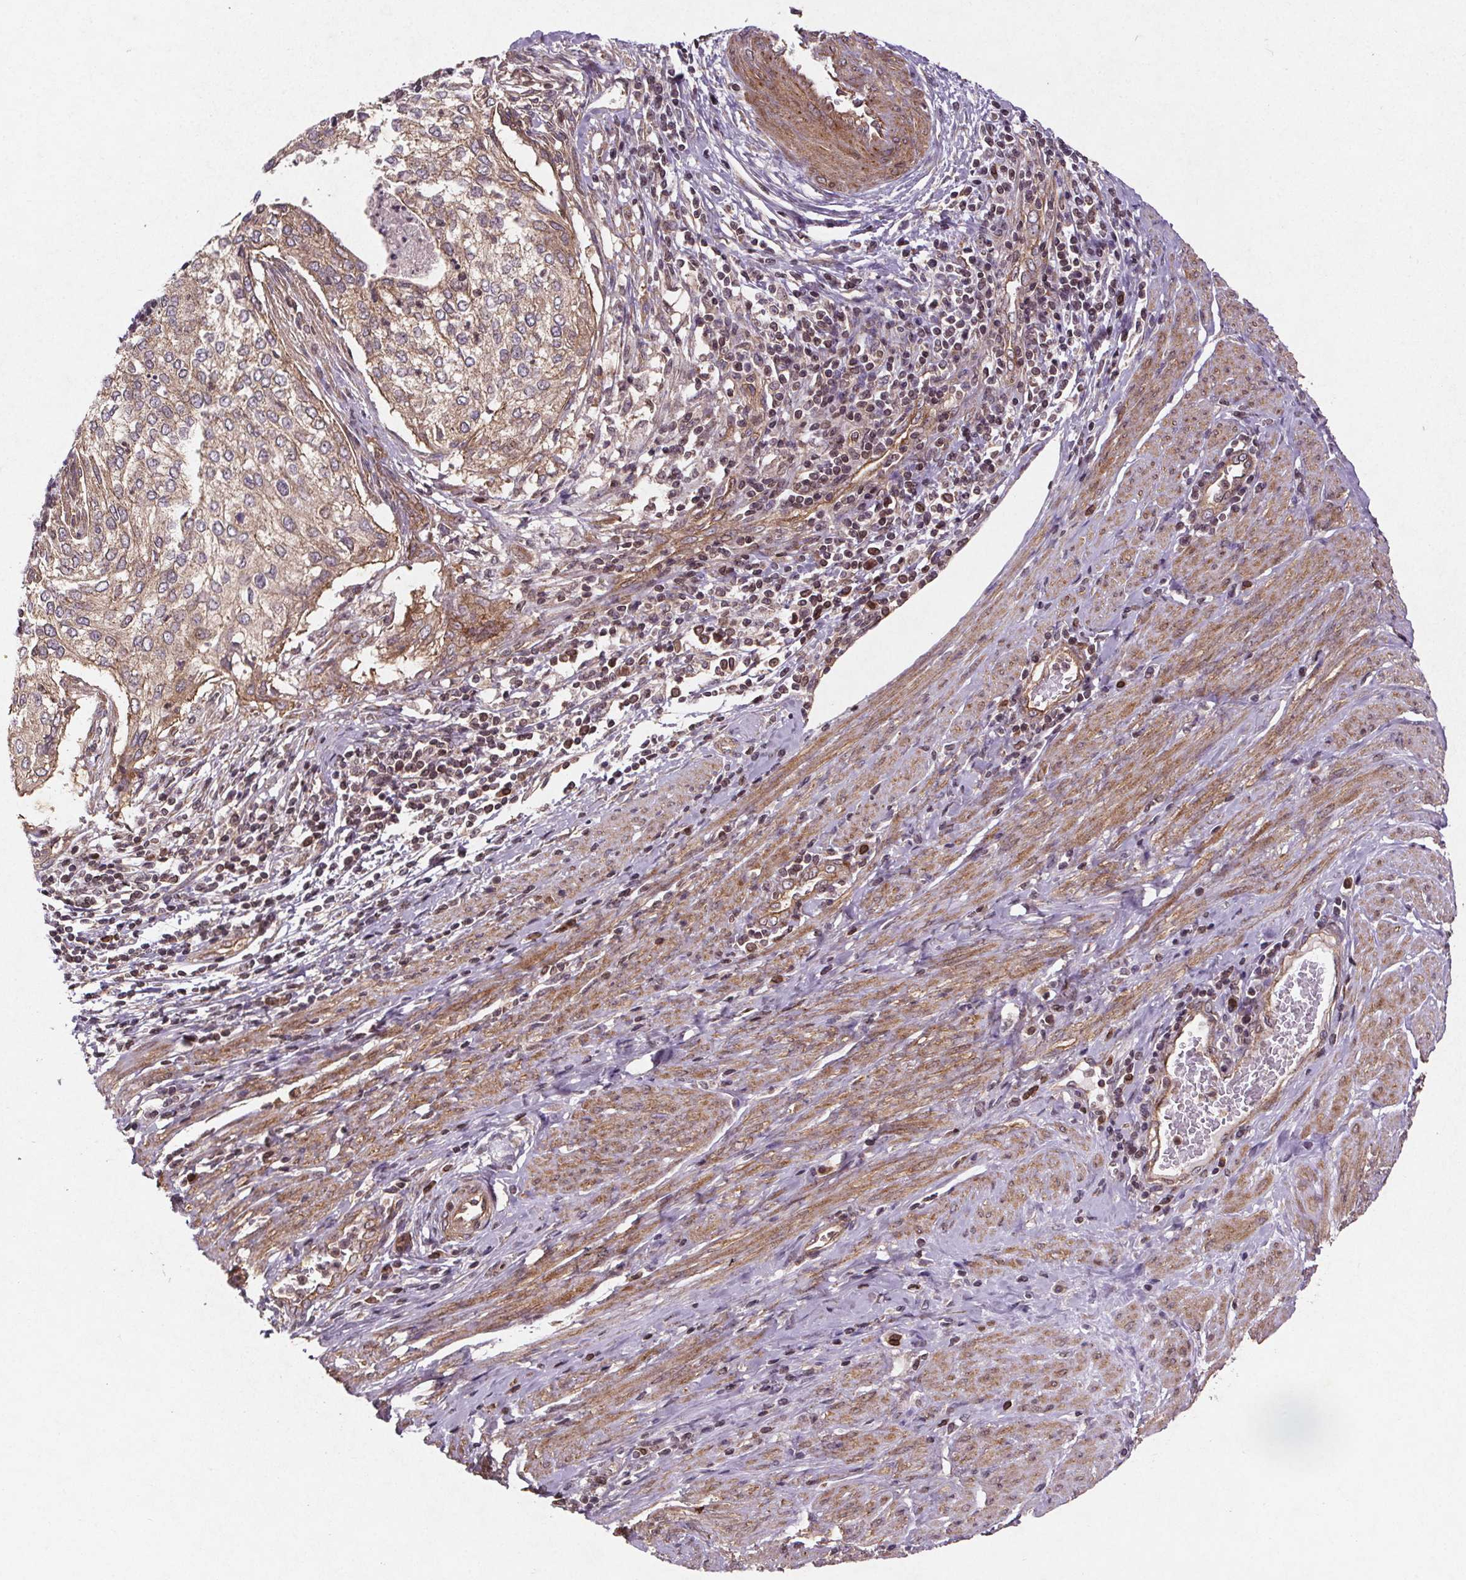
{"staining": {"intensity": "moderate", "quantity": "25%-75%", "location": "cytoplasmic/membranous"}, "tissue": "cervical cancer", "cell_type": "Tumor cells", "image_type": "cancer", "snomed": [{"axis": "morphology", "description": "Squamous cell carcinoma, NOS"}, {"axis": "topography", "description": "Cervix"}], "caption": "The immunohistochemical stain highlights moderate cytoplasmic/membranous expression in tumor cells of cervical cancer tissue. Immunohistochemistry stains the protein of interest in brown and the nuclei are stained blue.", "gene": "STRN3", "patient": {"sex": "female", "age": 38}}